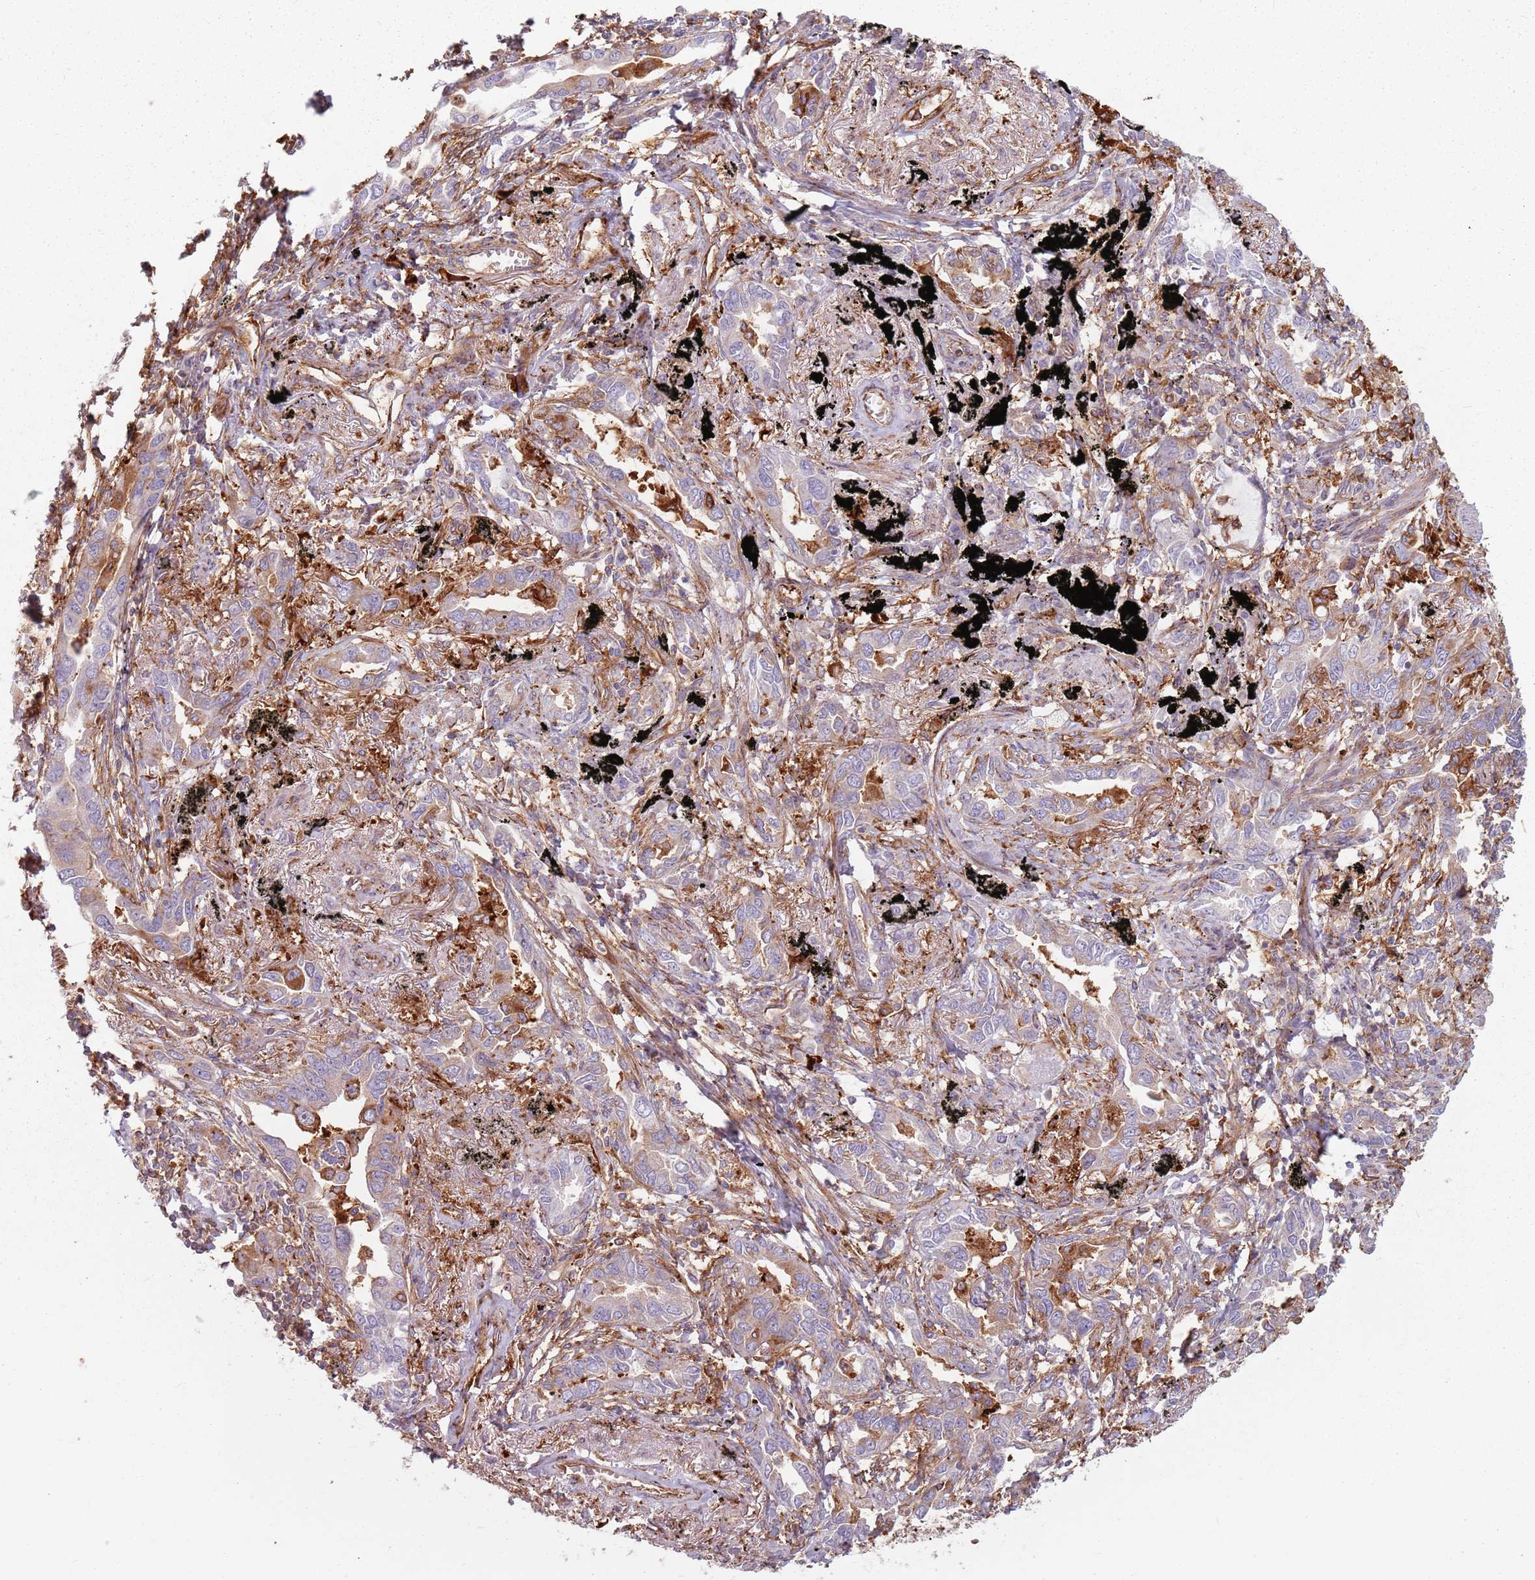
{"staining": {"intensity": "moderate", "quantity": "25%-75%", "location": "cytoplasmic/membranous"}, "tissue": "lung cancer", "cell_type": "Tumor cells", "image_type": "cancer", "snomed": [{"axis": "morphology", "description": "Adenocarcinoma, NOS"}, {"axis": "topography", "description": "Lung"}], "caption": "Immunohistochemical staining of human lung cancer reveals medium levels of moderate cytoplasmic/membranous protein positivity in approximately 25%-75% of tumor cells.", "gene": "TPD52L2", "patient": {"sex": "male", "age": 67}}